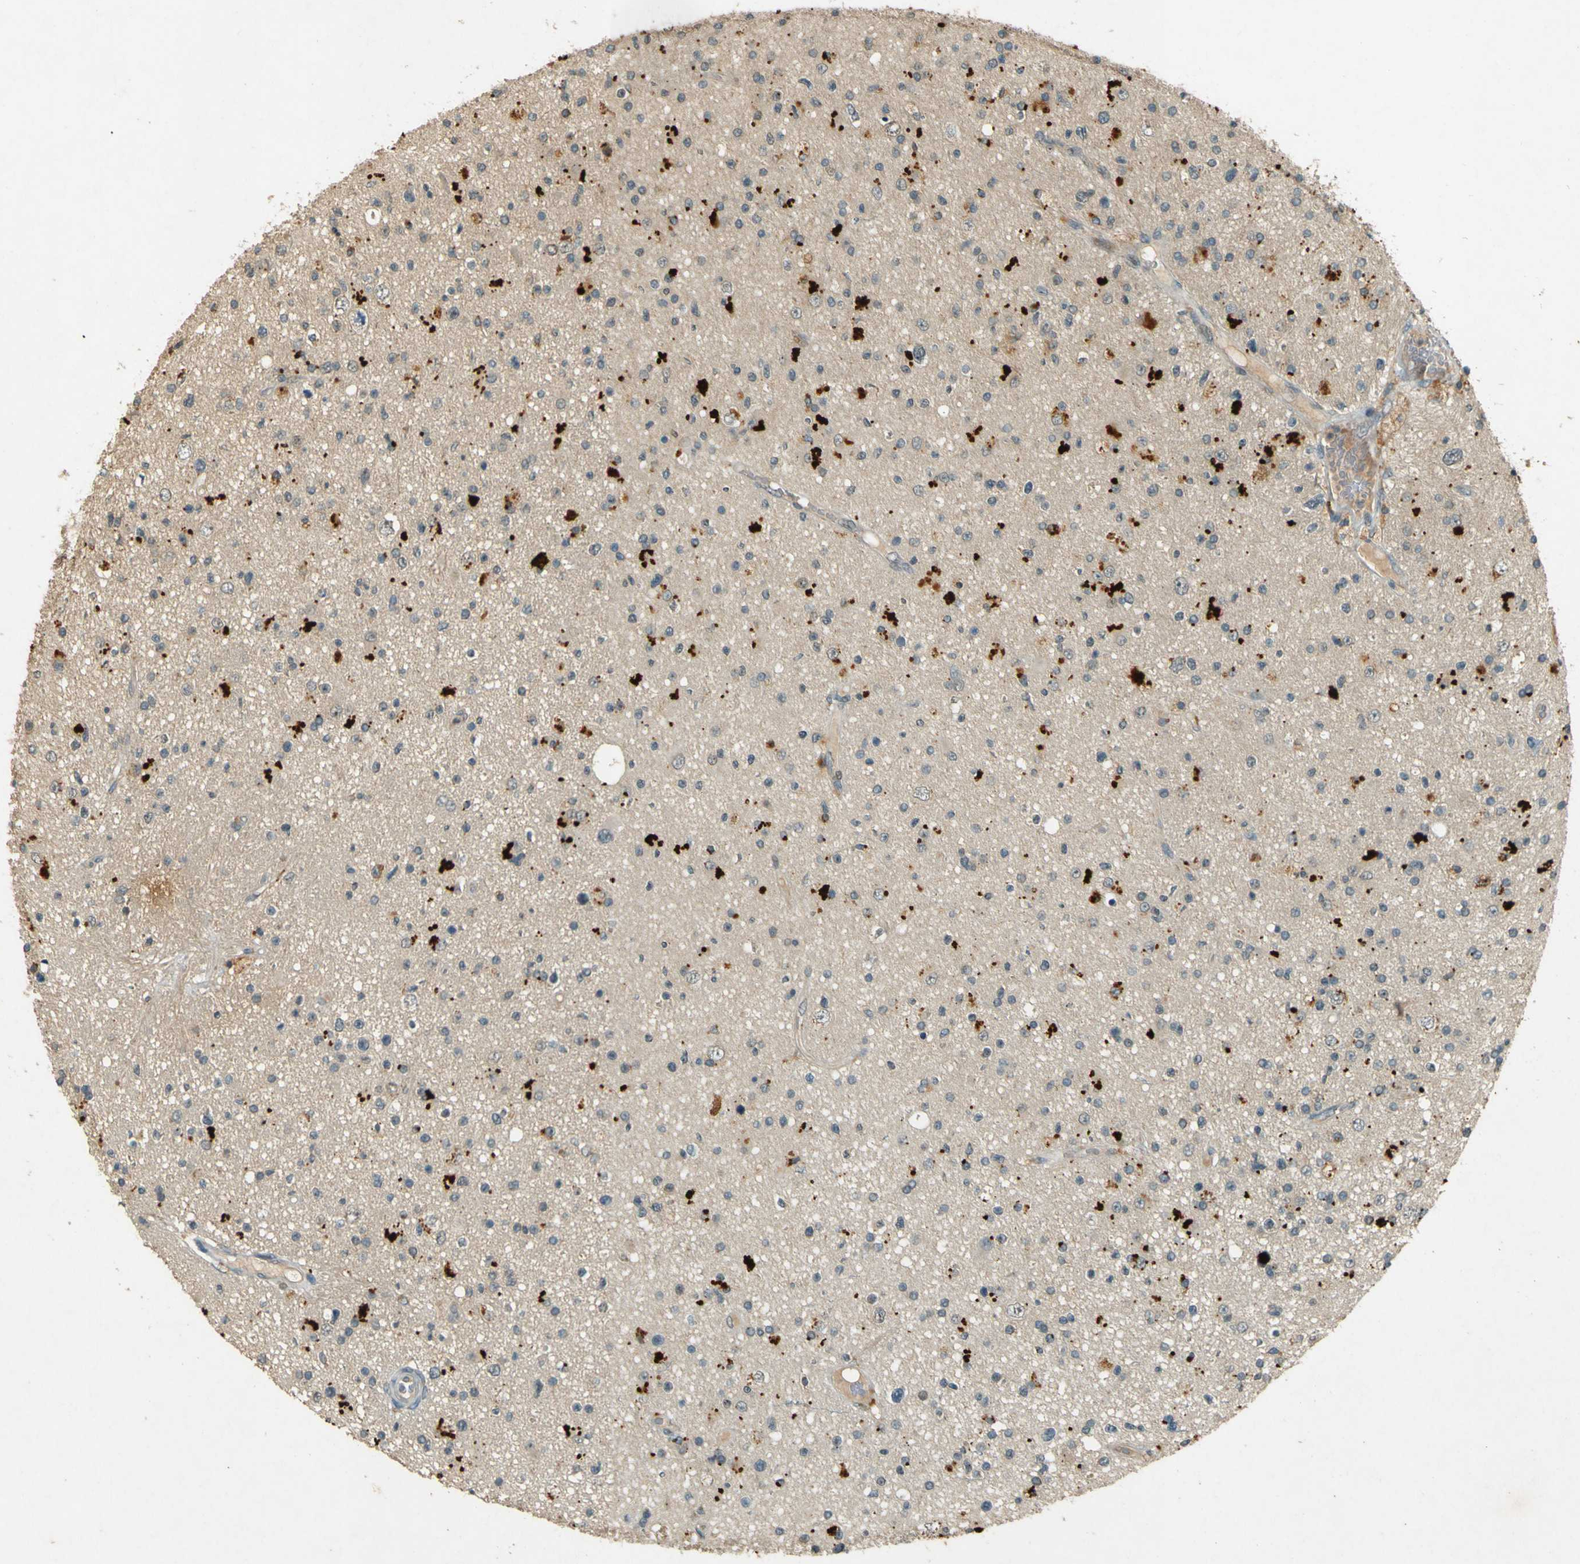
{"staining": {"intensity": "negative", "quantity": "none", "location": "none"}, "tissue": "glioma", "cell_type": "Tumor cells", "image_type": "cancer", "snomed": [{"axis": "morphology", "description": "Glioma, malignant, High grade"}, {"axis": "topography", "description": "Brain"}], "caption": "Image shows no significant protein staining in tumor cells of malignant high-grade glioma. The staining is performed using DAB (3,3'-diaminobenzidine) brown chromogen with nuclei counter-stained in using hematoxylin.", "gene": "MPDZ", "patient": {"sex": "male", "age": 33}}